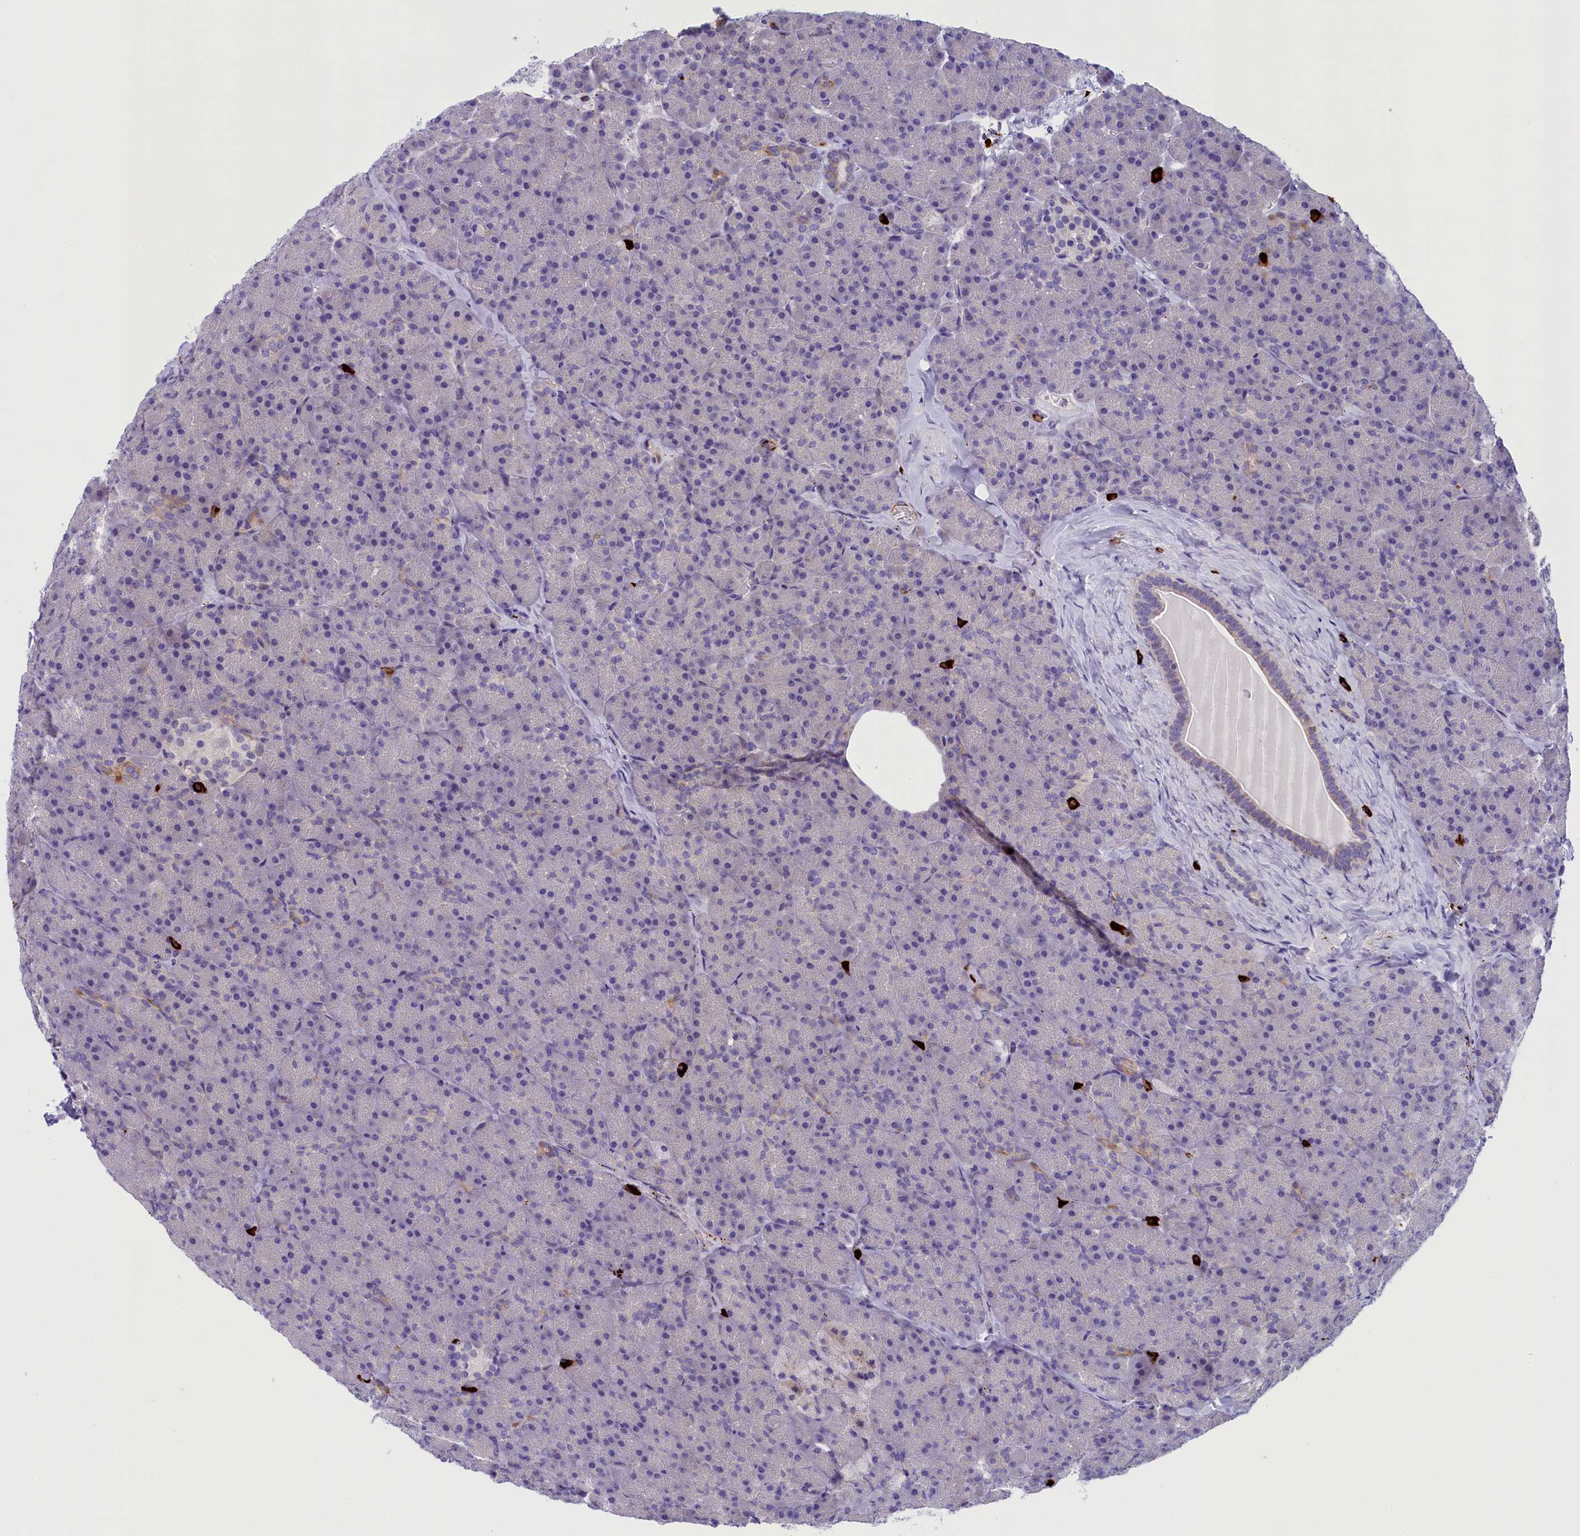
{"staining": {"intensity": "weak", "quantity": "<25%", "location": "cytoplasmic/membranous"}, "tissue": "pancreas", "cell_type": "Exocrine glandular cells", "image_type": "normal", "snomed": [{"axis": "morphology", "description": "Normal tissue, NOS"}, {"axis": "topography", "description": "Pancreas"}], "caption": "Immunohistochemical staining of benign pancreas reveals no significant positivity in exocrine glandular cells. The staining was performed using DAB (3,3'-diaminobenzidine) to visualize the protein expression in brown, while the nuclei were stained in blue with hematoxylin (Magnification: 20x).", "gene": "RTTN", "patient": {"sex": "male", "age": 36}}